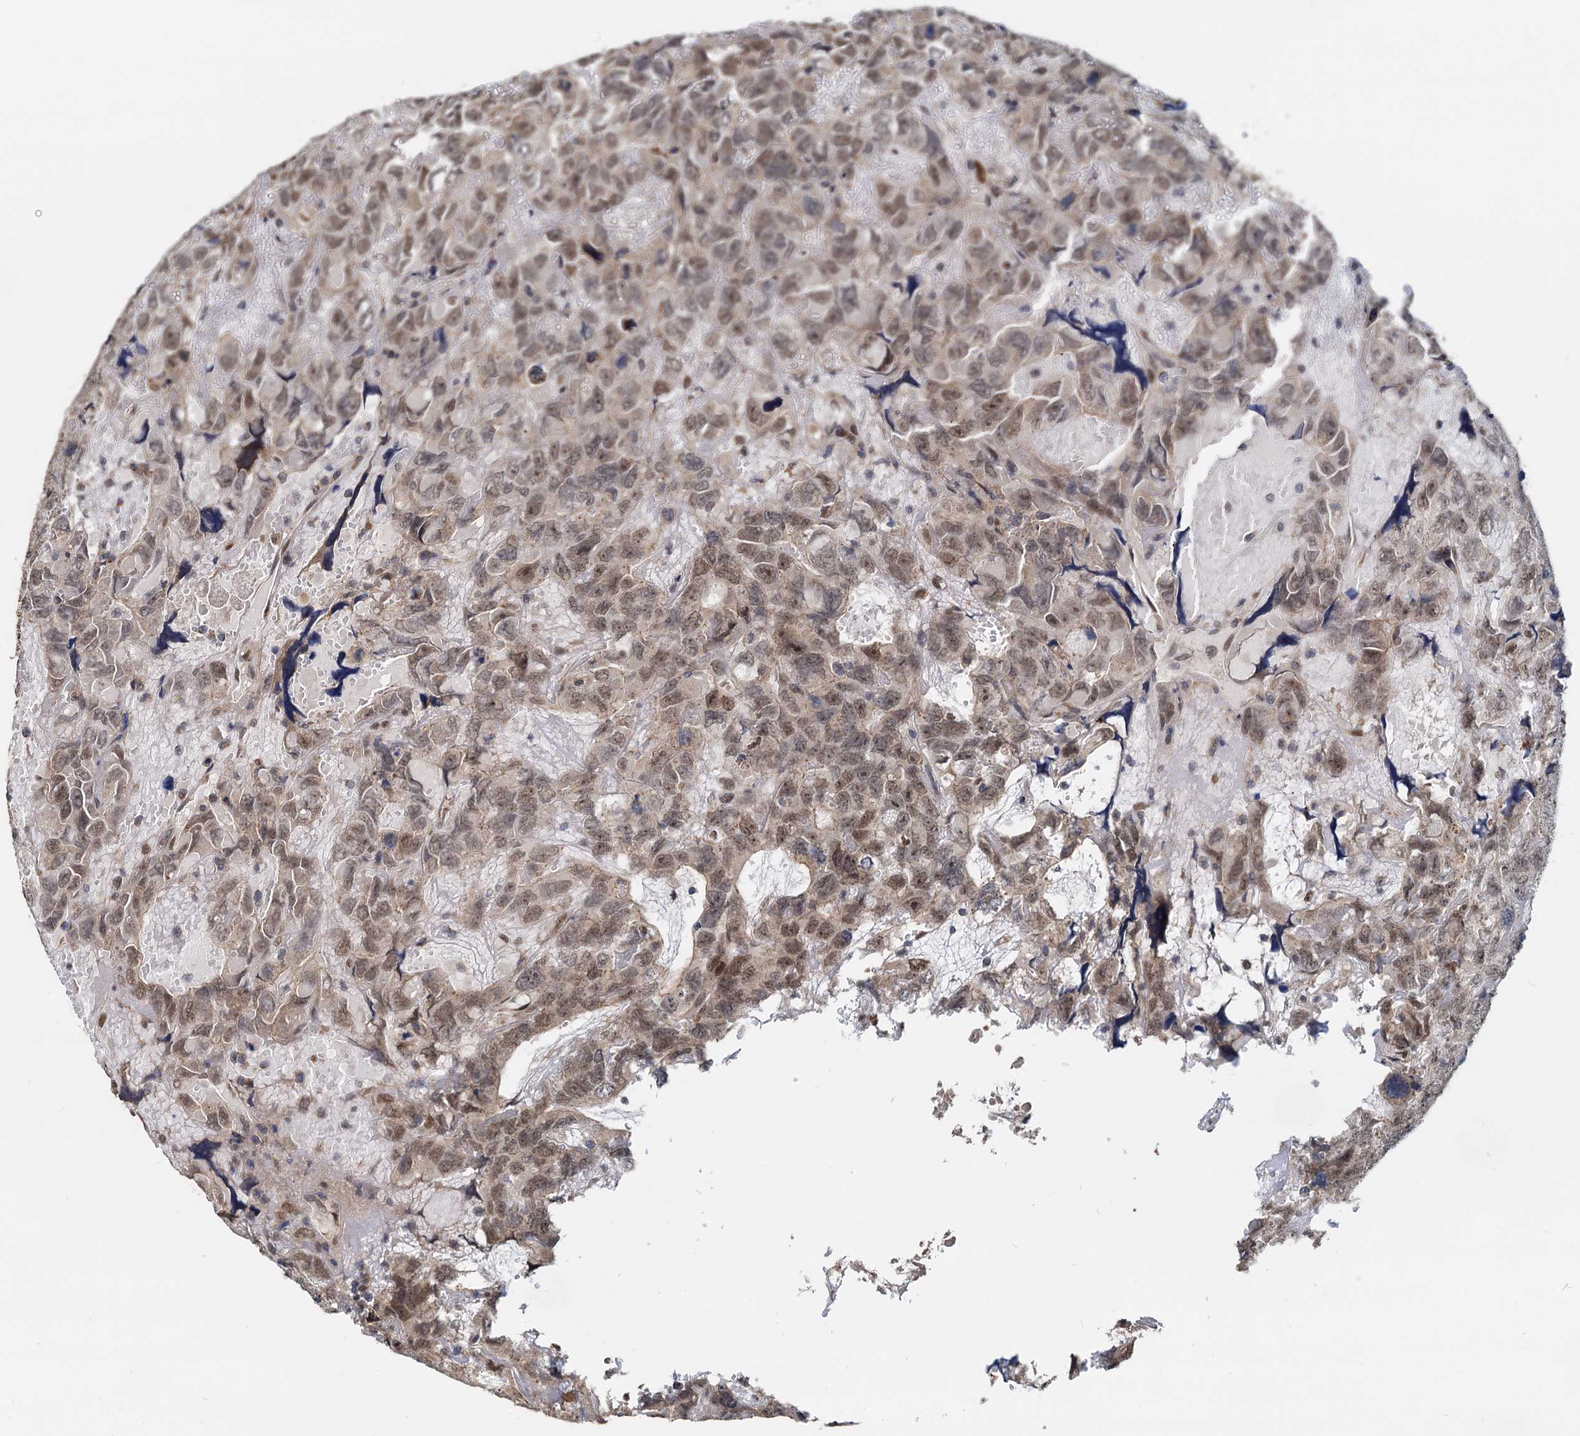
{"staining": {"intensity": "moderate", "quantity": ">75%", "location": "nuclear"}, "tissue": "testis cancer", "cell_type": "Tumor cells", "image_type": "cancer", "snomed": [{"axis": "morphology", "description": "Carcinoma, Embryonal, NOS"}, {"axis": "topography", "description": "Testis"}], "caption": "Testis cancer was stained to show a protein in brown. There is medium levels of moderate nuclear staining in approximately >75% of tumor cells.", "gene": "MCMBP", "patient": {"sex": "male", "age": 45}}